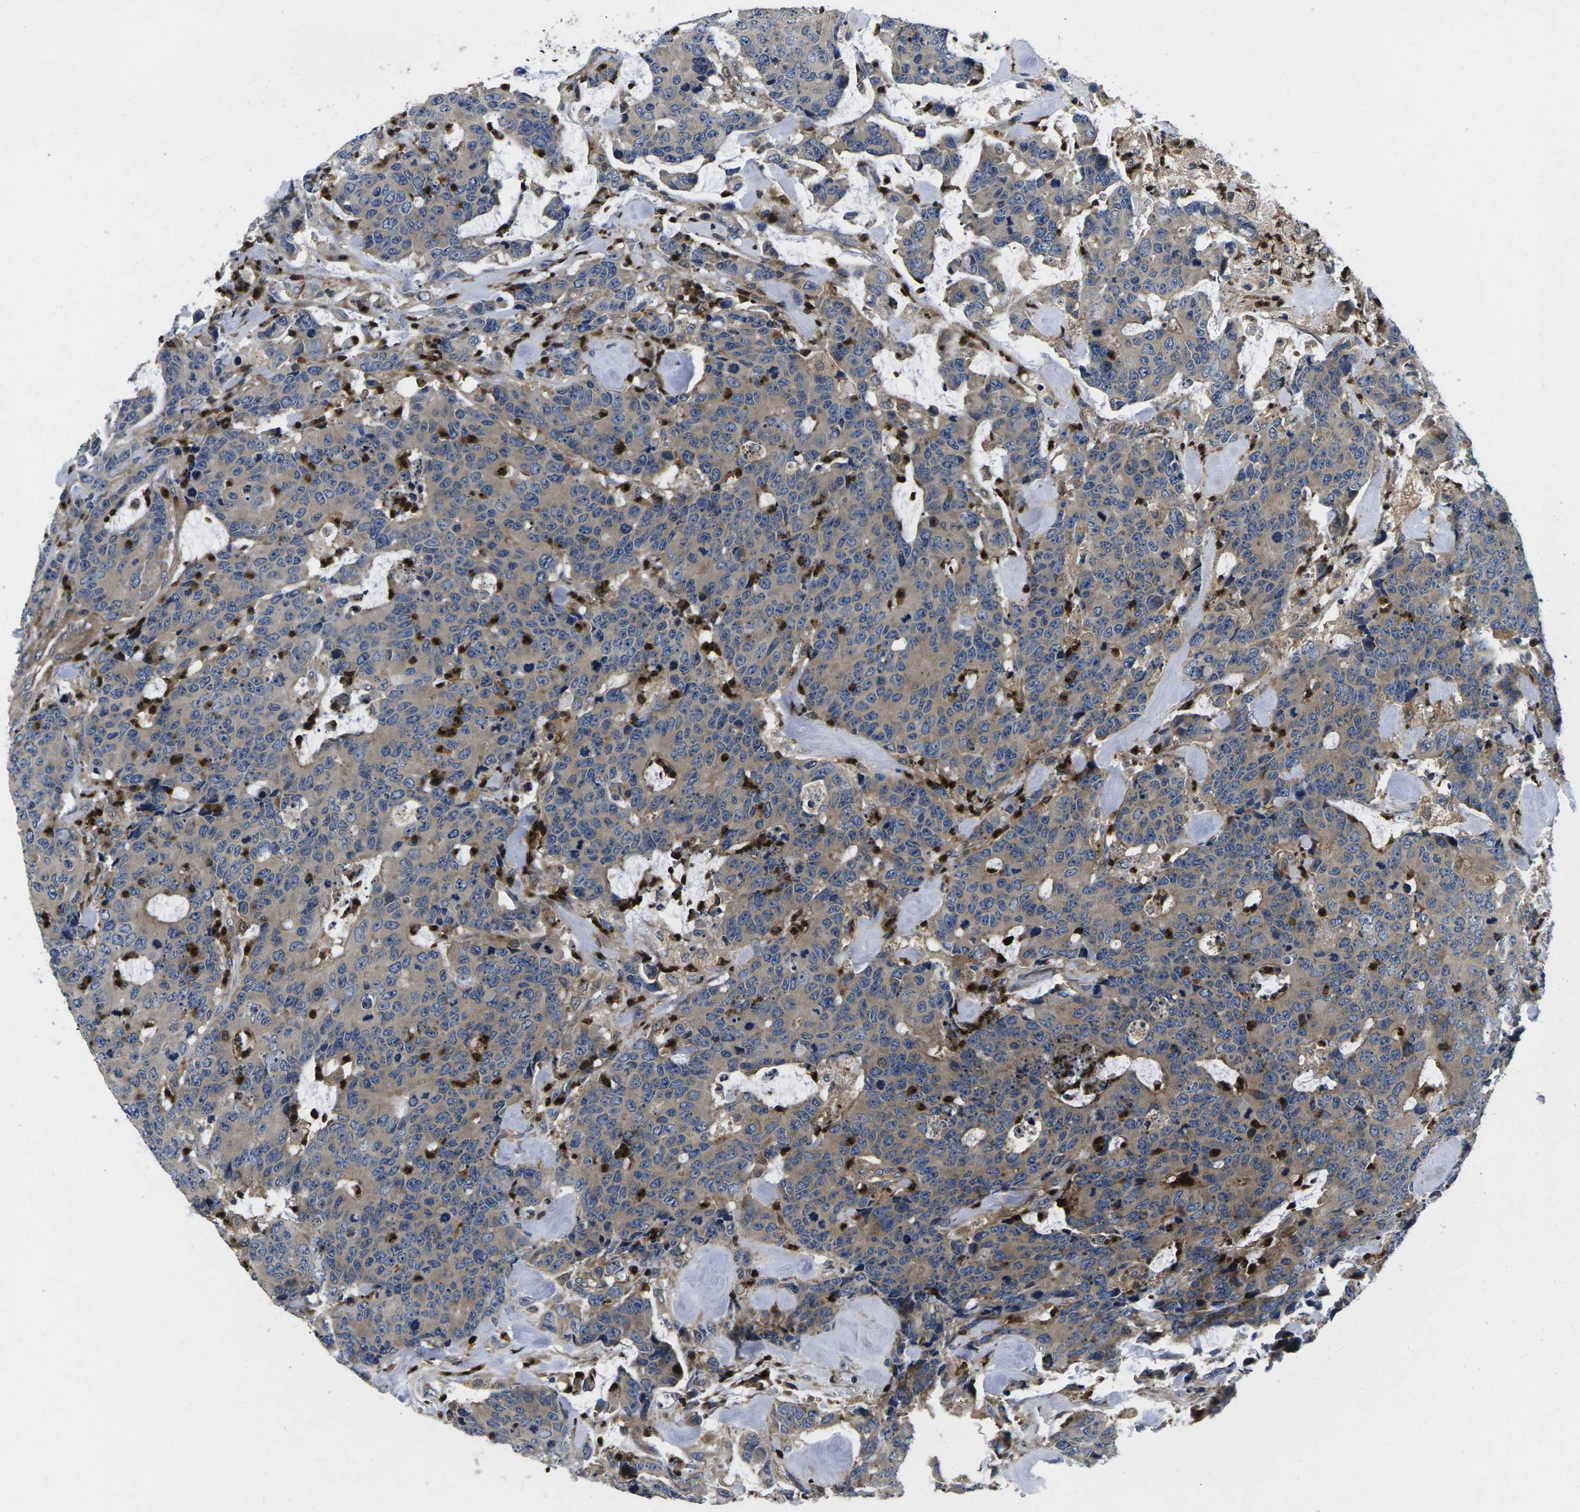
{"staining": {"intensity": "moderate", "quantity": ">75%", "location": "cytoplasmic/membranous"}, "tissue": "colorectal cancer", "cell_type": "Tumor cells", "image_type": "cancer", "snomed": [{"axis": "morphology", "description": "Adenocarcinoma, NOS"}, {"axis": "topography", "description": "Colon"}], "caption": "Immunohistochemical staining of human adenocarcinoma (colorectal) demonstrates medium levels of moderate cytoplasmic/membranous staining in about >75% of tumor cells. The staining is performed using DAB (3,3'-diaminobenzidine) brown chromogen to label protein expression. The nuclei are counter-stained blue using hematoxylin.", "gene": "PLCE1", "patient": {"sex": "female", "age": 86}}